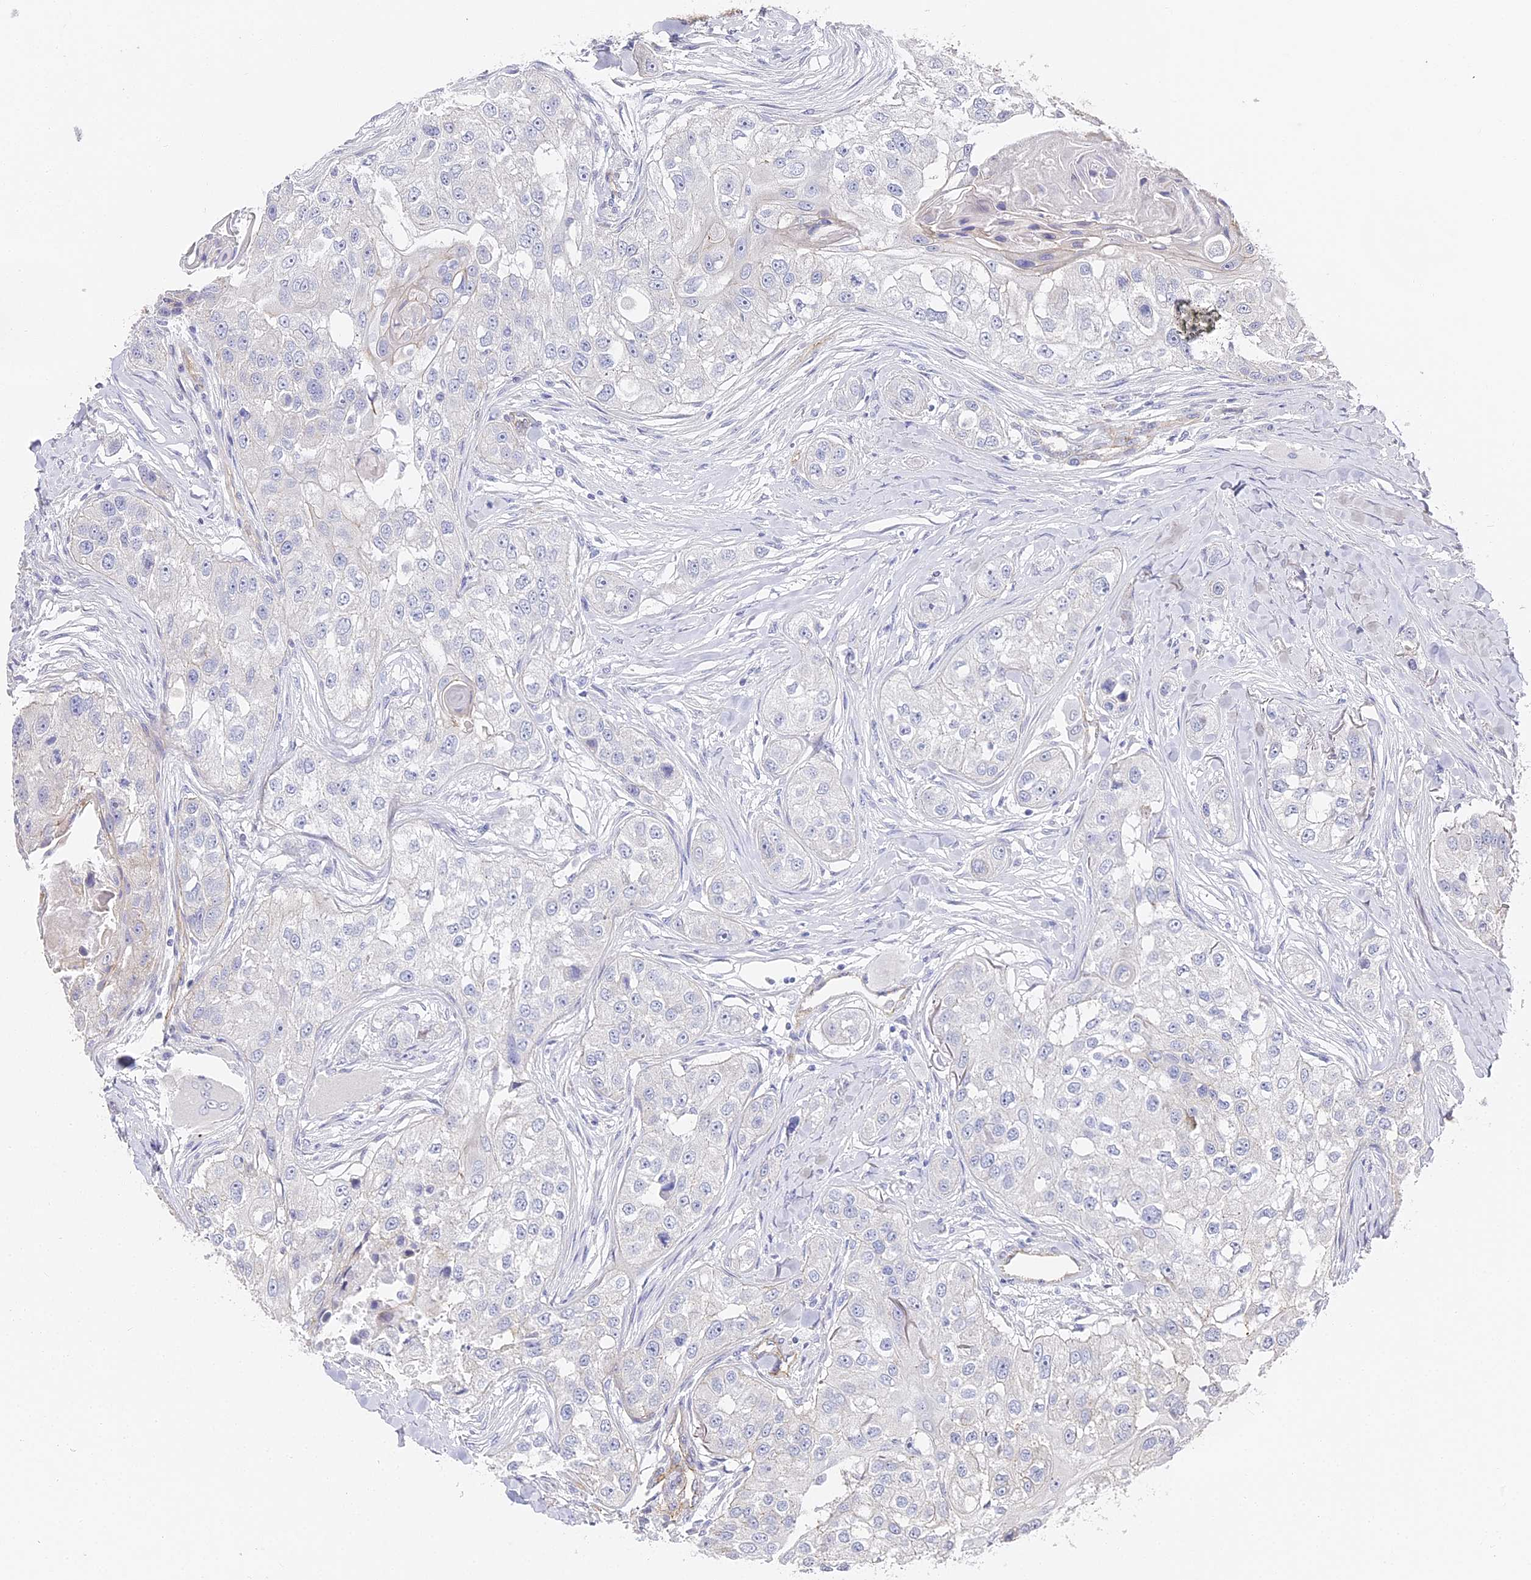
{"staining": {"intensity": "negative", "quantity": "none", "location": "none"}, "tissue": "head and neck cancer", "cell_type": "Tumor cells", "image_type": "cancer", "snomed": [{"axis": "morphology", "description": "Normal tissue, NOS"}, {"axis": "morphology", "description": "Squamous cell carcinoma, NOS"}, {"axis": "topography", "description": "Skeletal muscle"}, {"axis": "topography", "description": "Head-Neck"}], "caption": "Tumor cells are negative for protein expression in human head and neck cancer (squamous cell carcinoma). (Stains: DAB immunohistochemistry with hematoxylin counter stain, Microscopy: brightfield microscopy at high magnification).", "gene": "CCDC30", "patient": {"sex": "male", "age": 51}}